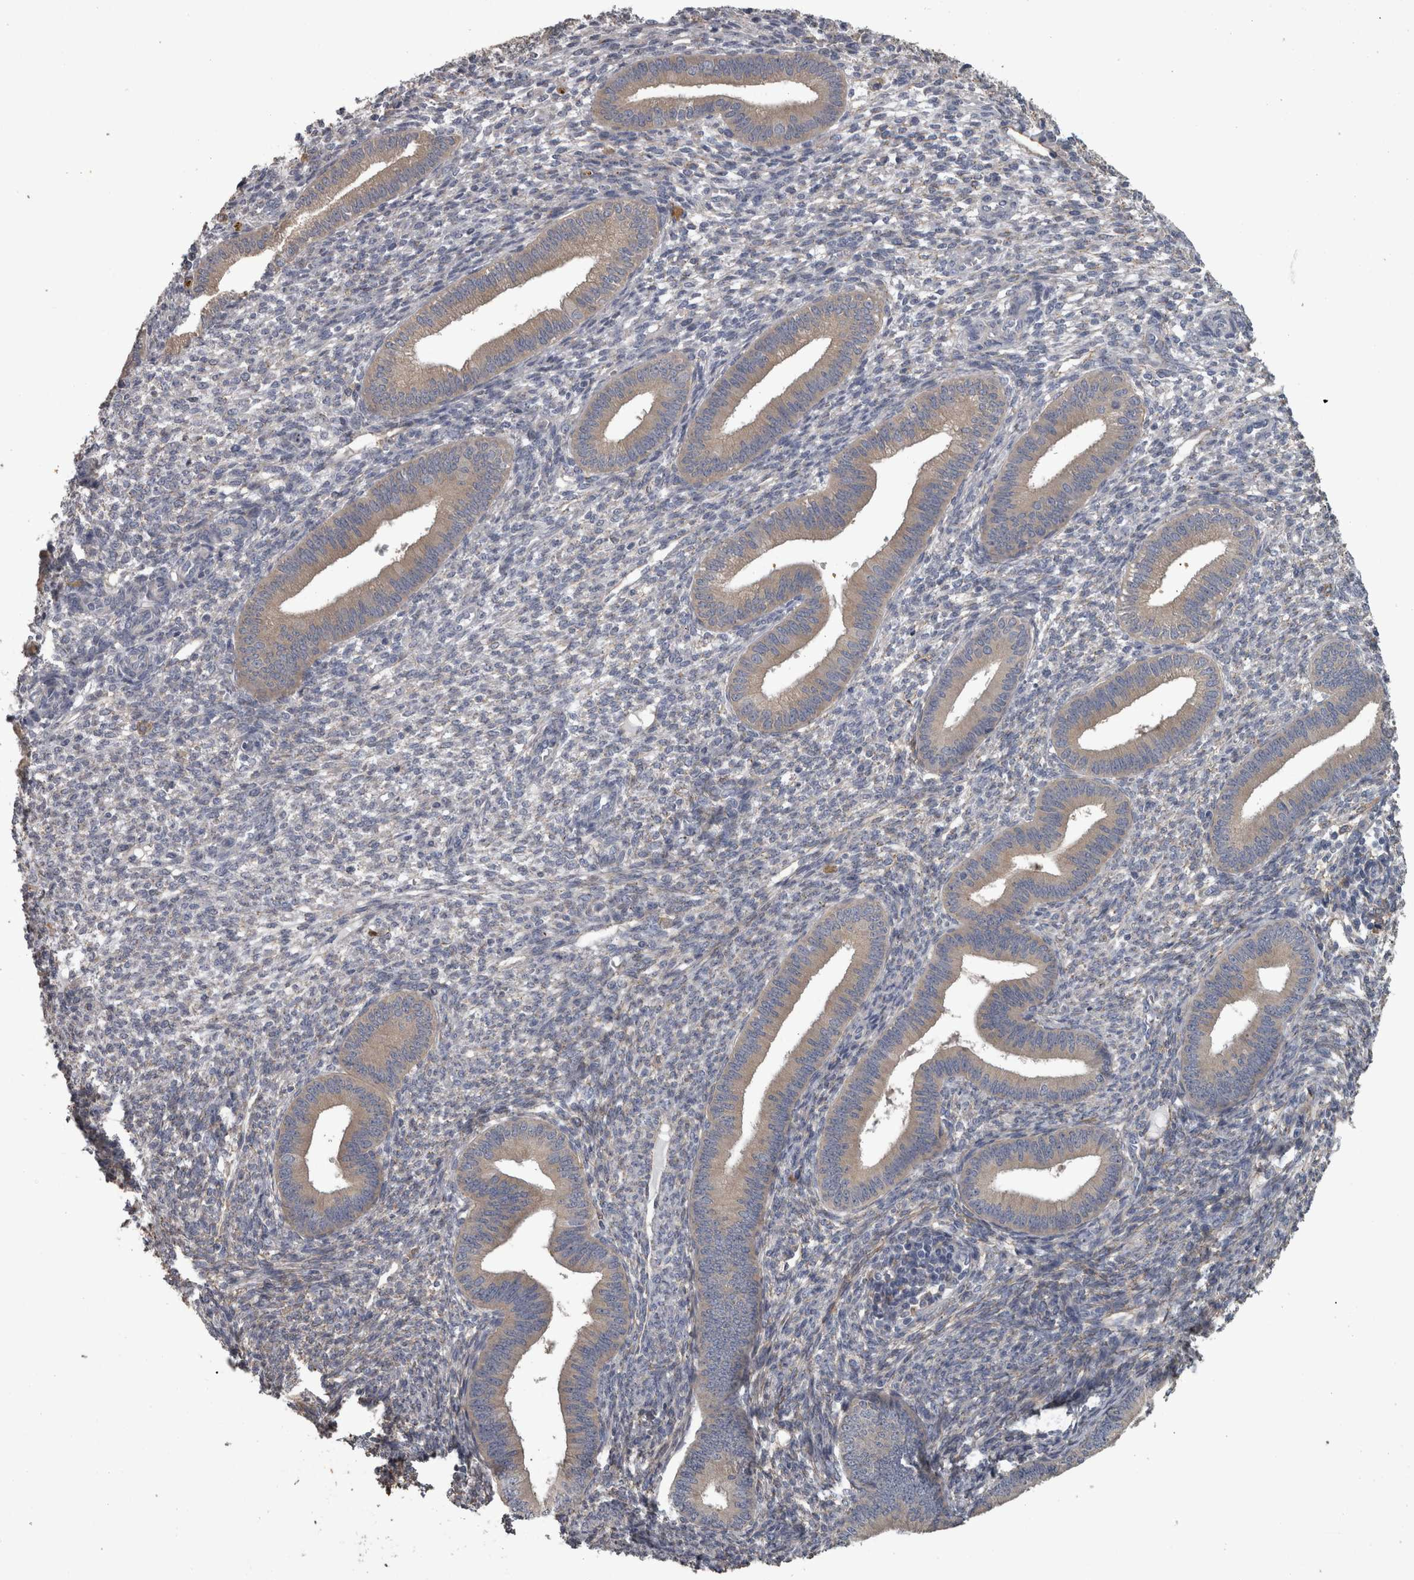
{"staining": {"intensity": "negative", "quantity": "none", "location": "none"}, "tissue": "endometrium", "cell_type": "Cells in endometrial stroma", "image_type": "normal", "snomed": [{"axis": "morphology", "description": "Normal tissue, NOS"}, {"axis": "topography", "description": "Endometrium"}], "caption": "An image of human endometrium is negative for staining in cells in endometrial stroma. (Brightfield microscopy of DAB IHC at high magnification).", "gene": "EFEMP2", "patient": {"sex": "female", "age": 46}}